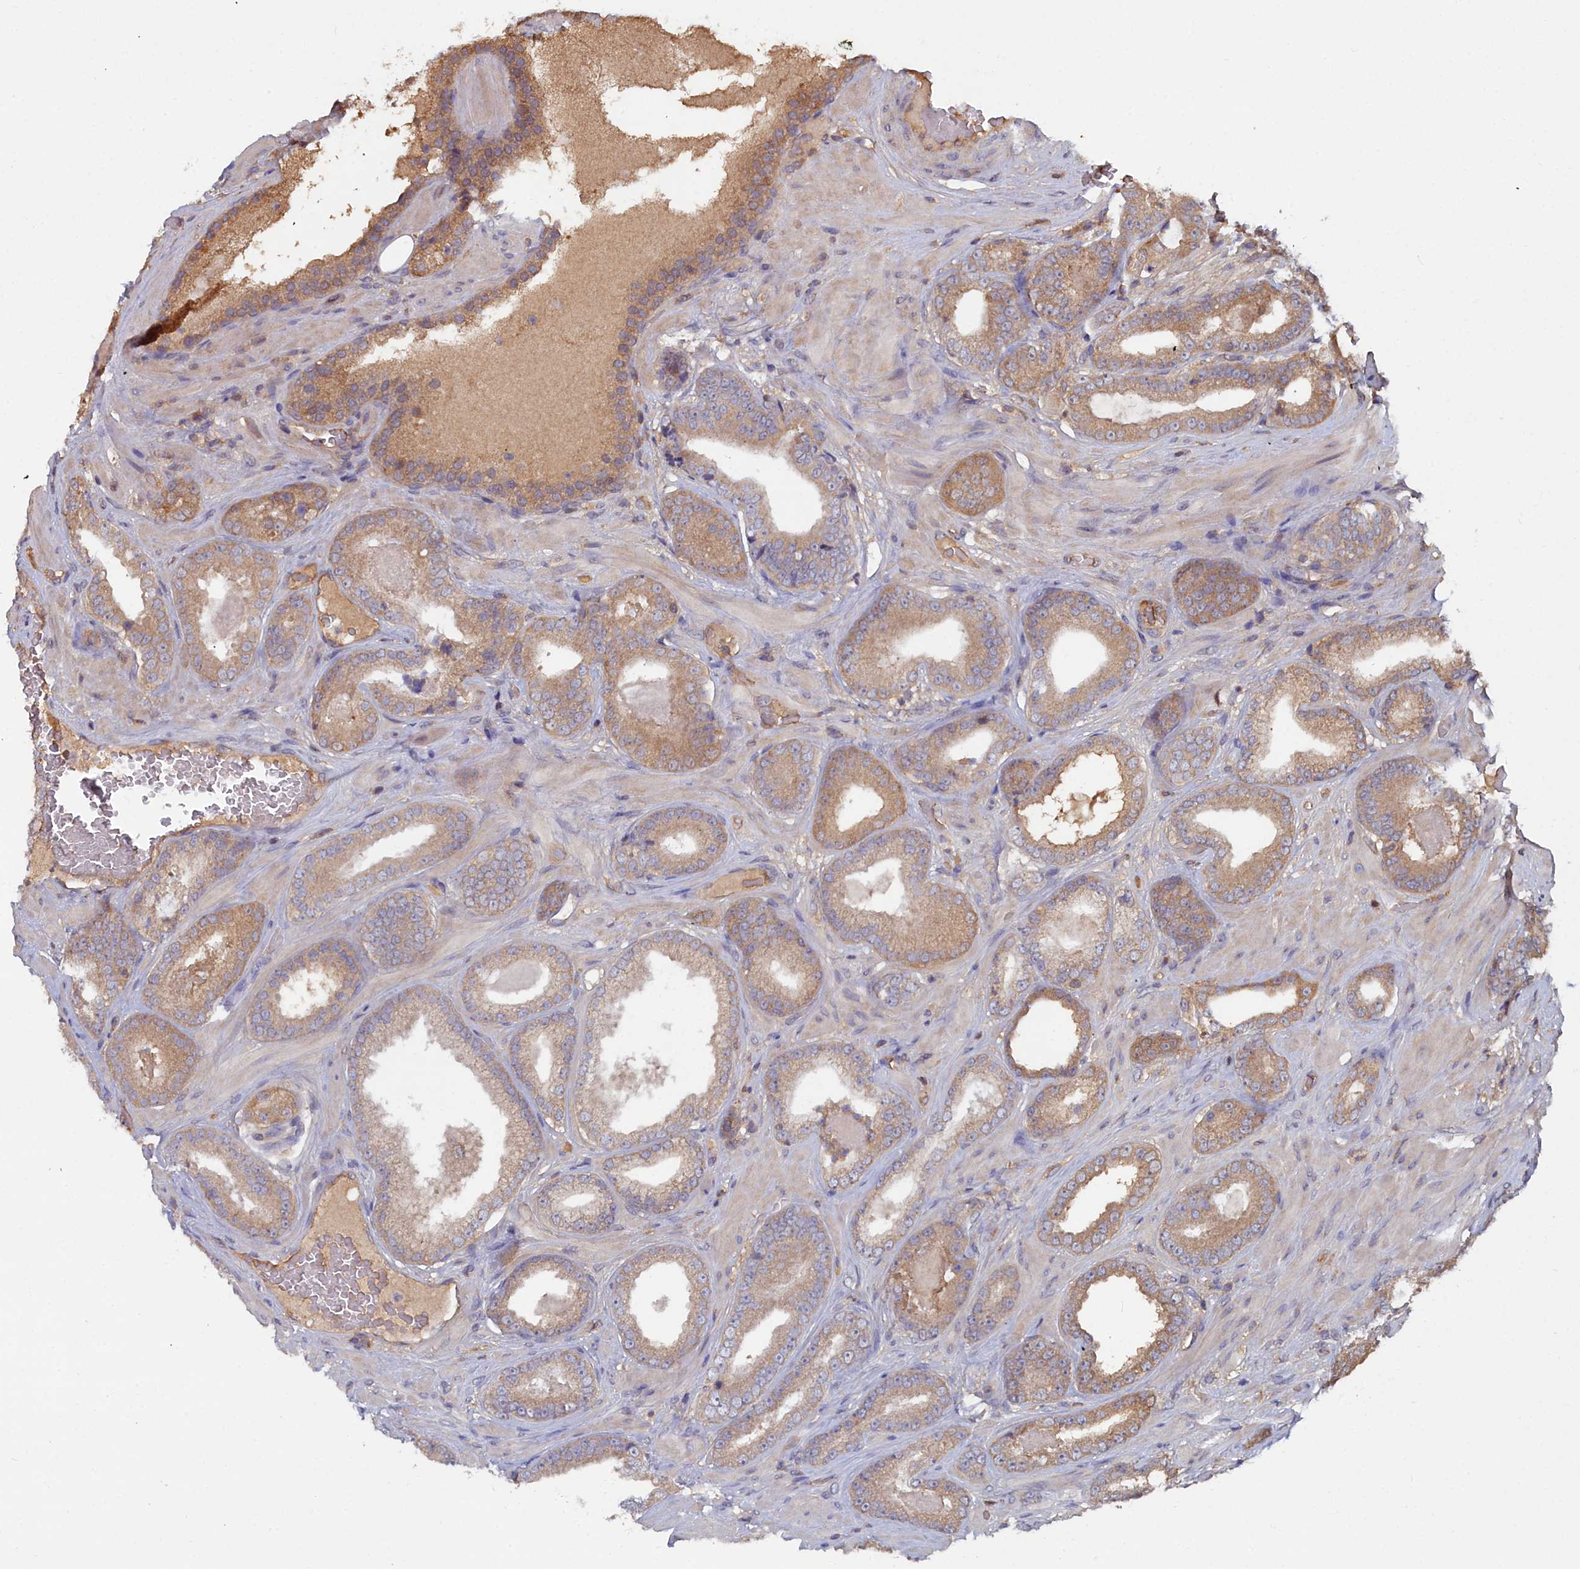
{"staining": {"intensity": "moderate", "quantity": ">75%", "location": "cytoplasmic/membranous"}, "tissue": "prostate cancer", "cell_type": "Tumor cells", "image_type": "cancer", "snomed": [{"axis": "morphology", "description": "Adenocarcinoma, Low grade"}, {"axis": "topography", "description": "Prostate"}], "caption": "Protein analysis of adenocarcinoma (low-grade) (prostate) tissue exhibits moderate cytoplasmic/membranous positivity in approximately >75% of tumor cells.", "gene": "GFRA2", "patient": {"sex": "male", "age": 57}}